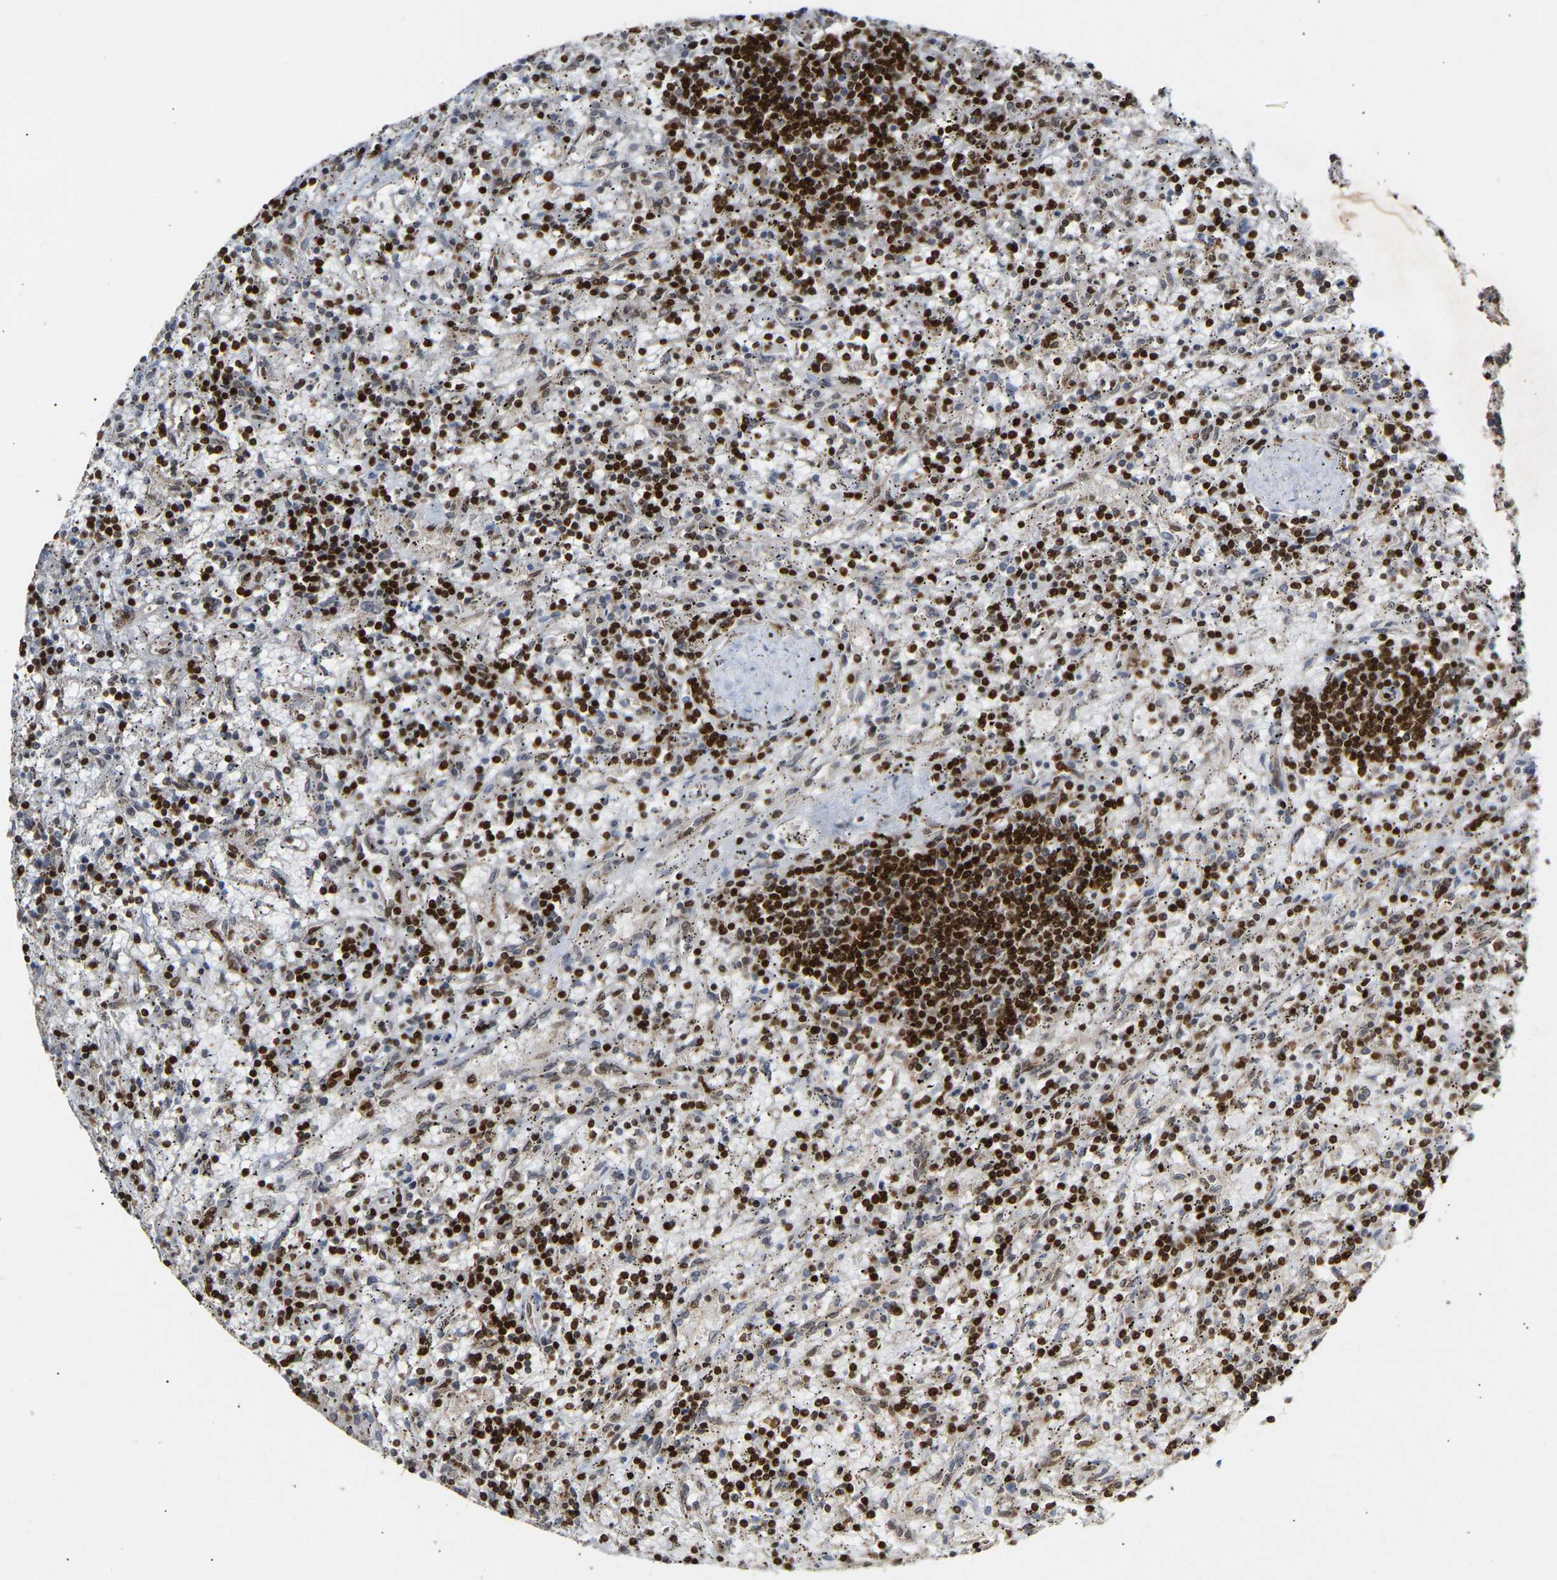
{"staining": {"intensity": "strong", "quantity": ">75%", "location": "nuclear"}, "tissue": "lymphoma", "cell_type": "Tumor cells", "image_type": "cancer", "snomed": [{"axis": "morphology", "description": "Malignant lymphoma, non-Hodgkin's type, Low grade"}, {"axis": "topography", "description": "Spleen"}], "caption": "An immunohistochemistry micrograph of neoplastic tissue is shown. Protein staining in brown highlights strong nuclear positivity in lymphoma within tumor cells. (DAB IHC with brightfield microscopy, high magnification).", "gene": "ALYREF", "patient": {"sex": "male", "age": 76}}